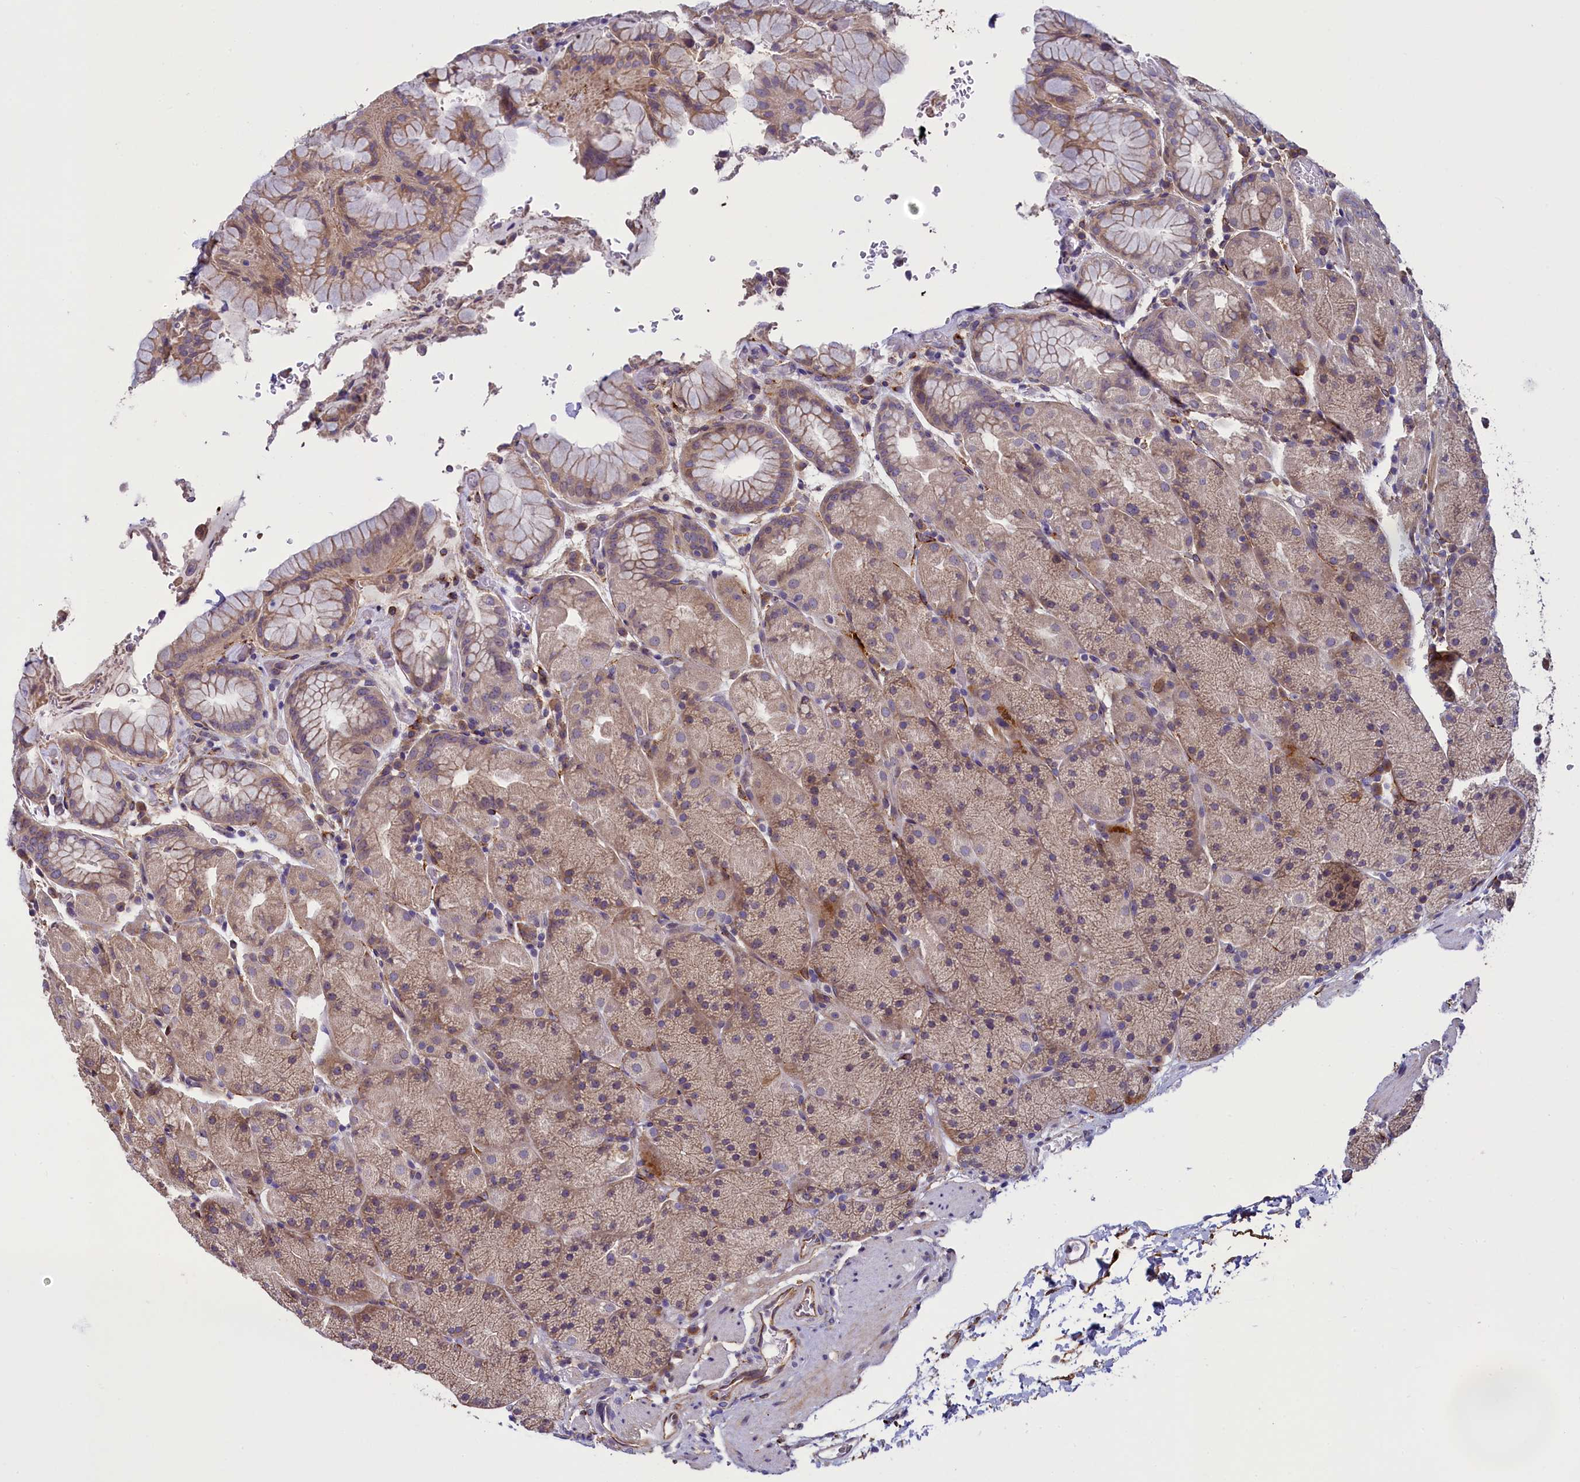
{"staining": {"intensity": "weak", "quantity": "25%-75%", "location": "cytoplasmic/membranous"}, "tissue": "stomach", "cell_type": "Glandular cells", "image_type": "normal", "snomed": [{"axis": "morphology", "description": "Normal tissue, NOS"}, {"axis": "topography", "description": "Stomach, upper"}, {"axis": "topography", "description": "Stomach, lower"}], "caption": "This histopathology image shows benign stomach stained with immunohistochemistry (IHC) to label a protein in brown. The cytoplasmic/membranous of glandular cells show weak positivity for the protein. Nuclei are counter-stained blue.", "gene": "MRC2", "patient": {"sex": "male", "age": 67}}